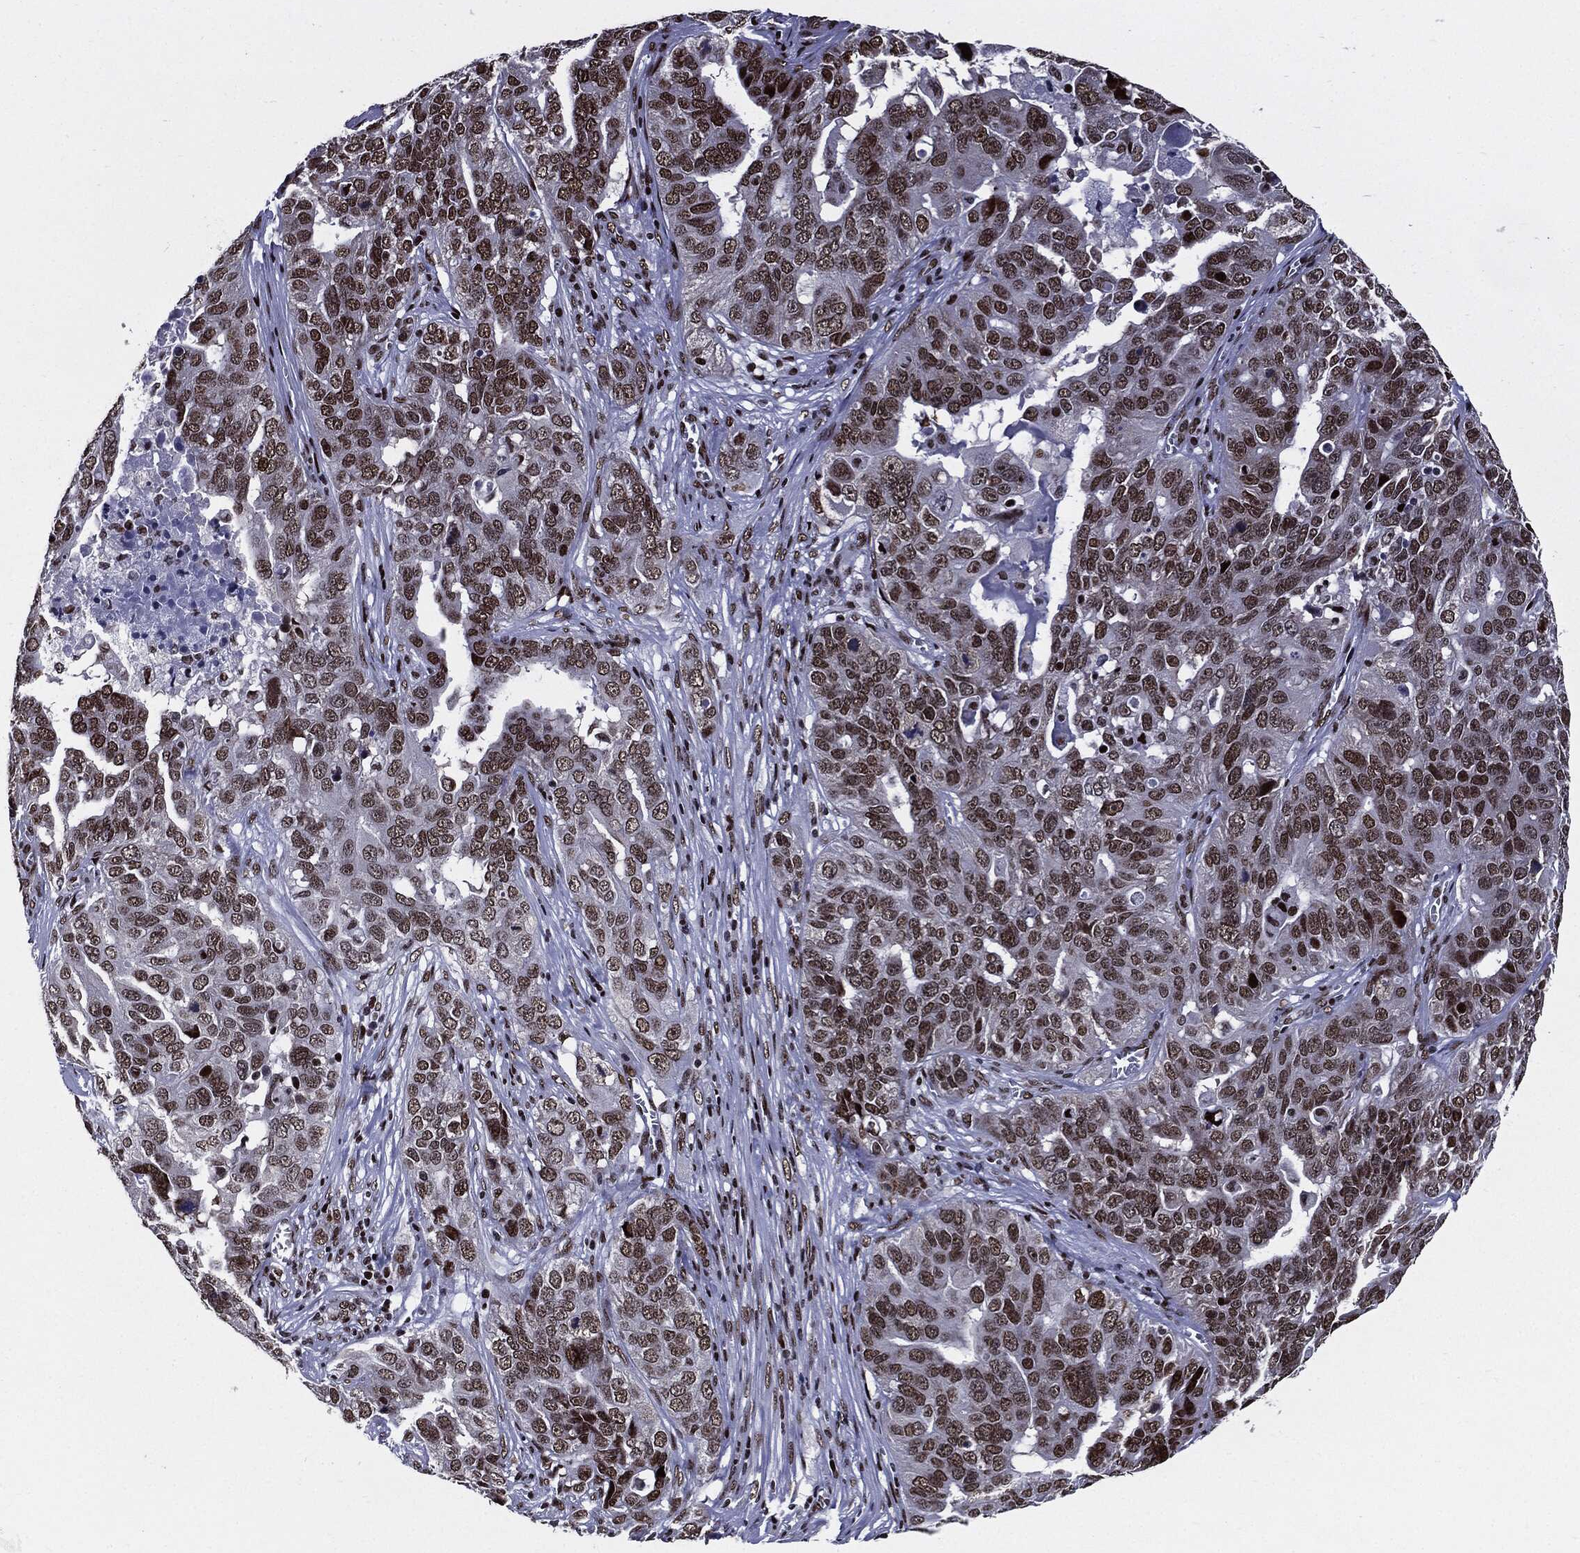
{"staining": {"intensity": "moderate", "quantity": ">75%", "location": "nuclear"}, "tissue": "ovarian cancer", "cell_type": "Tumor cells", "image_type": "cancer", "snomed": [{"axis": "morphology", "description": "Carcinoma, endometroid"}, {"axis": "topography", "description": "Soft tissue"}, {"axis": "topography", "description": "Ovary"}], "caption": "An immunohistochemistry photomicrograph of neoplastic tissue is shown. Protein staining in brown highlights moderate nuclear positivity in ovarian cancer within tumor cells. The staining is performed using DAB brown chromogen to label protein expression. The nuclei are counter-stained blue using hematoxylin.", "gene": "ZFP91", "patient": {"sex": "female", "age": 52}}